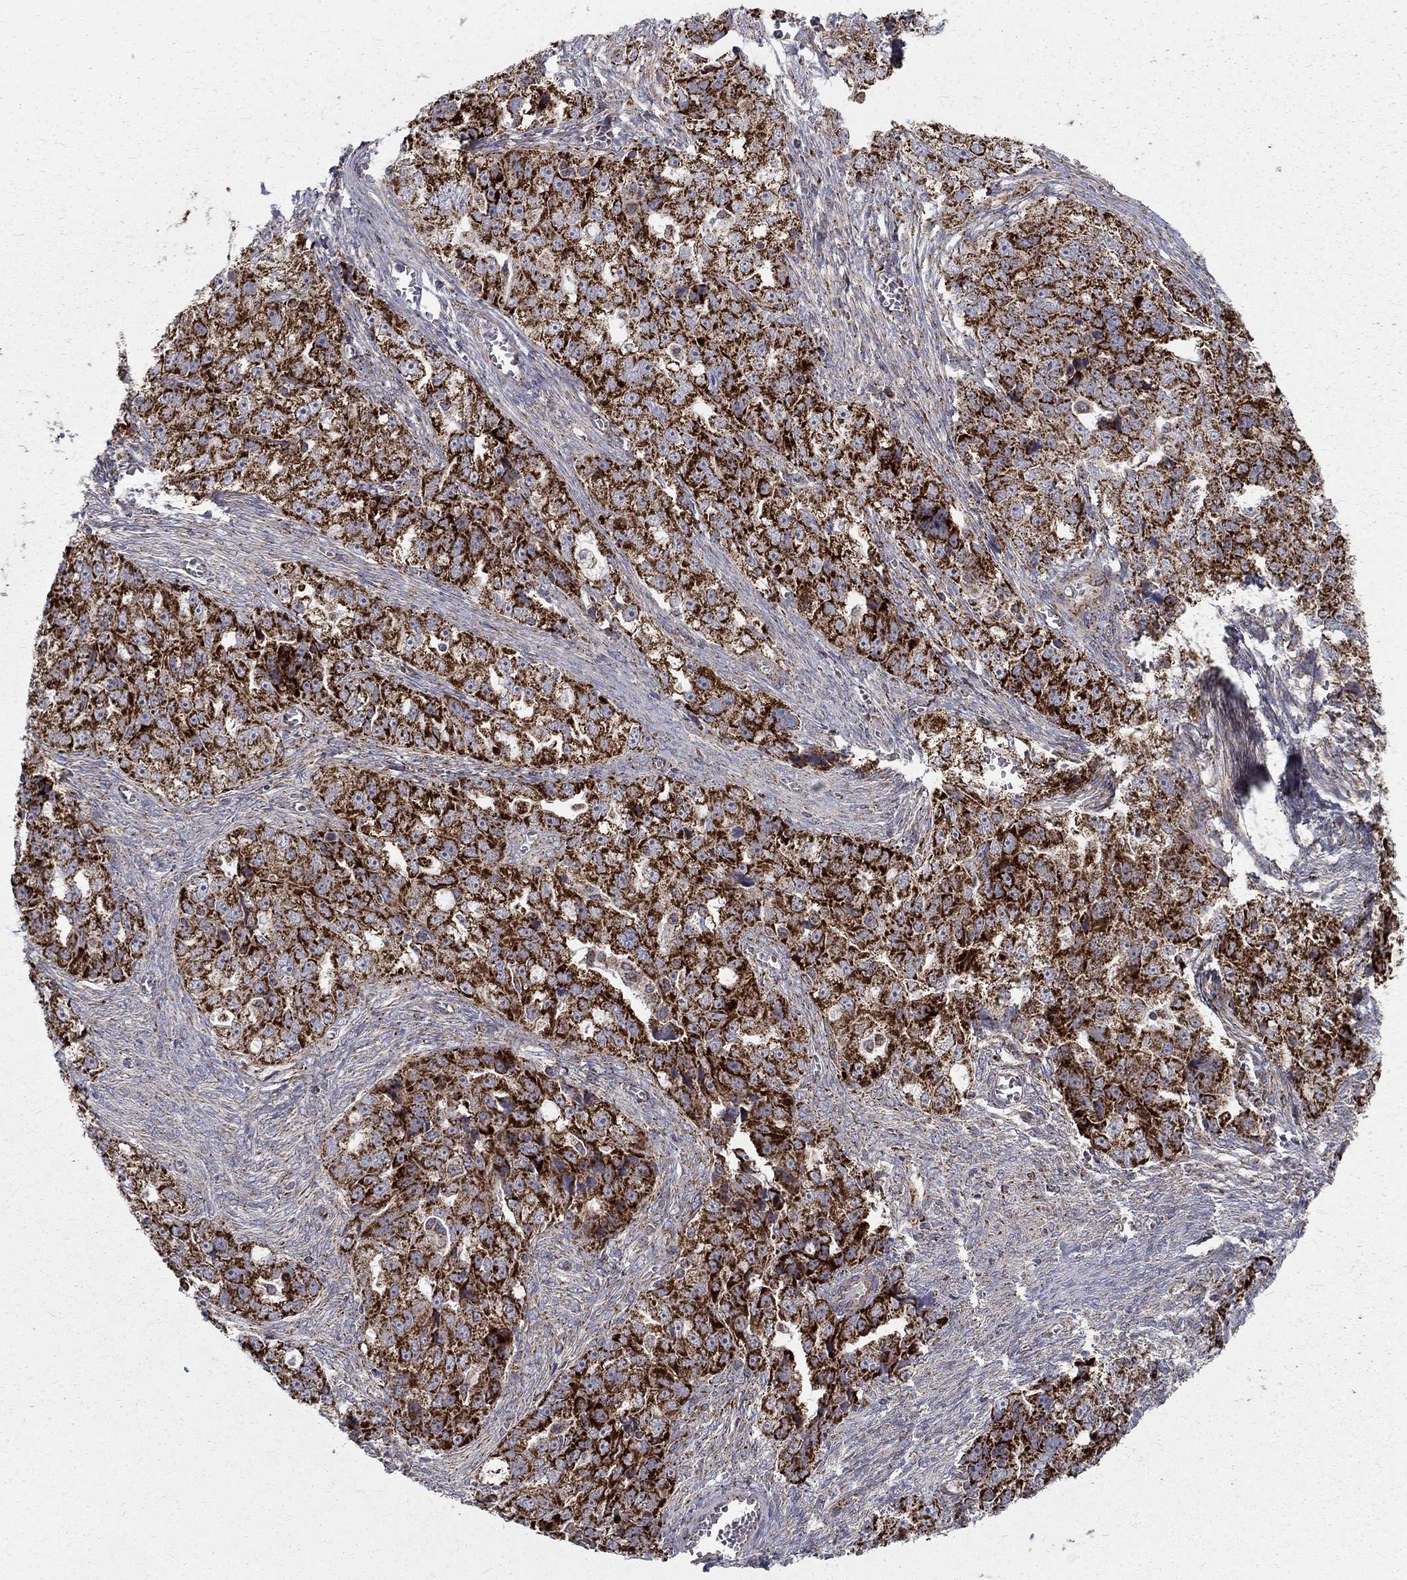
{"staining": {"intensity": "strong", "quantity": ">75%", "location": "cytoplasmic/membranous"}, "tissue": "ovarian cancer", "cell_type": "Tumor cells", "image_type": "cancer", "snomed": [{"axis": "morphology", "description": "Cystadenocarcinoma, serous, NOS"}, {"axis": "topography", "description": "Ovary"}], "caption": "The image demonstrates immunohistochemical staining of ovarian cancer (serous cystadenocarcinoma). There is strong cytoplasmic/membranous positivity is identified in about >75% of tumor cells.", "gene": "ALDH1B1", "patient": {"sex": "female", "age": 51}}